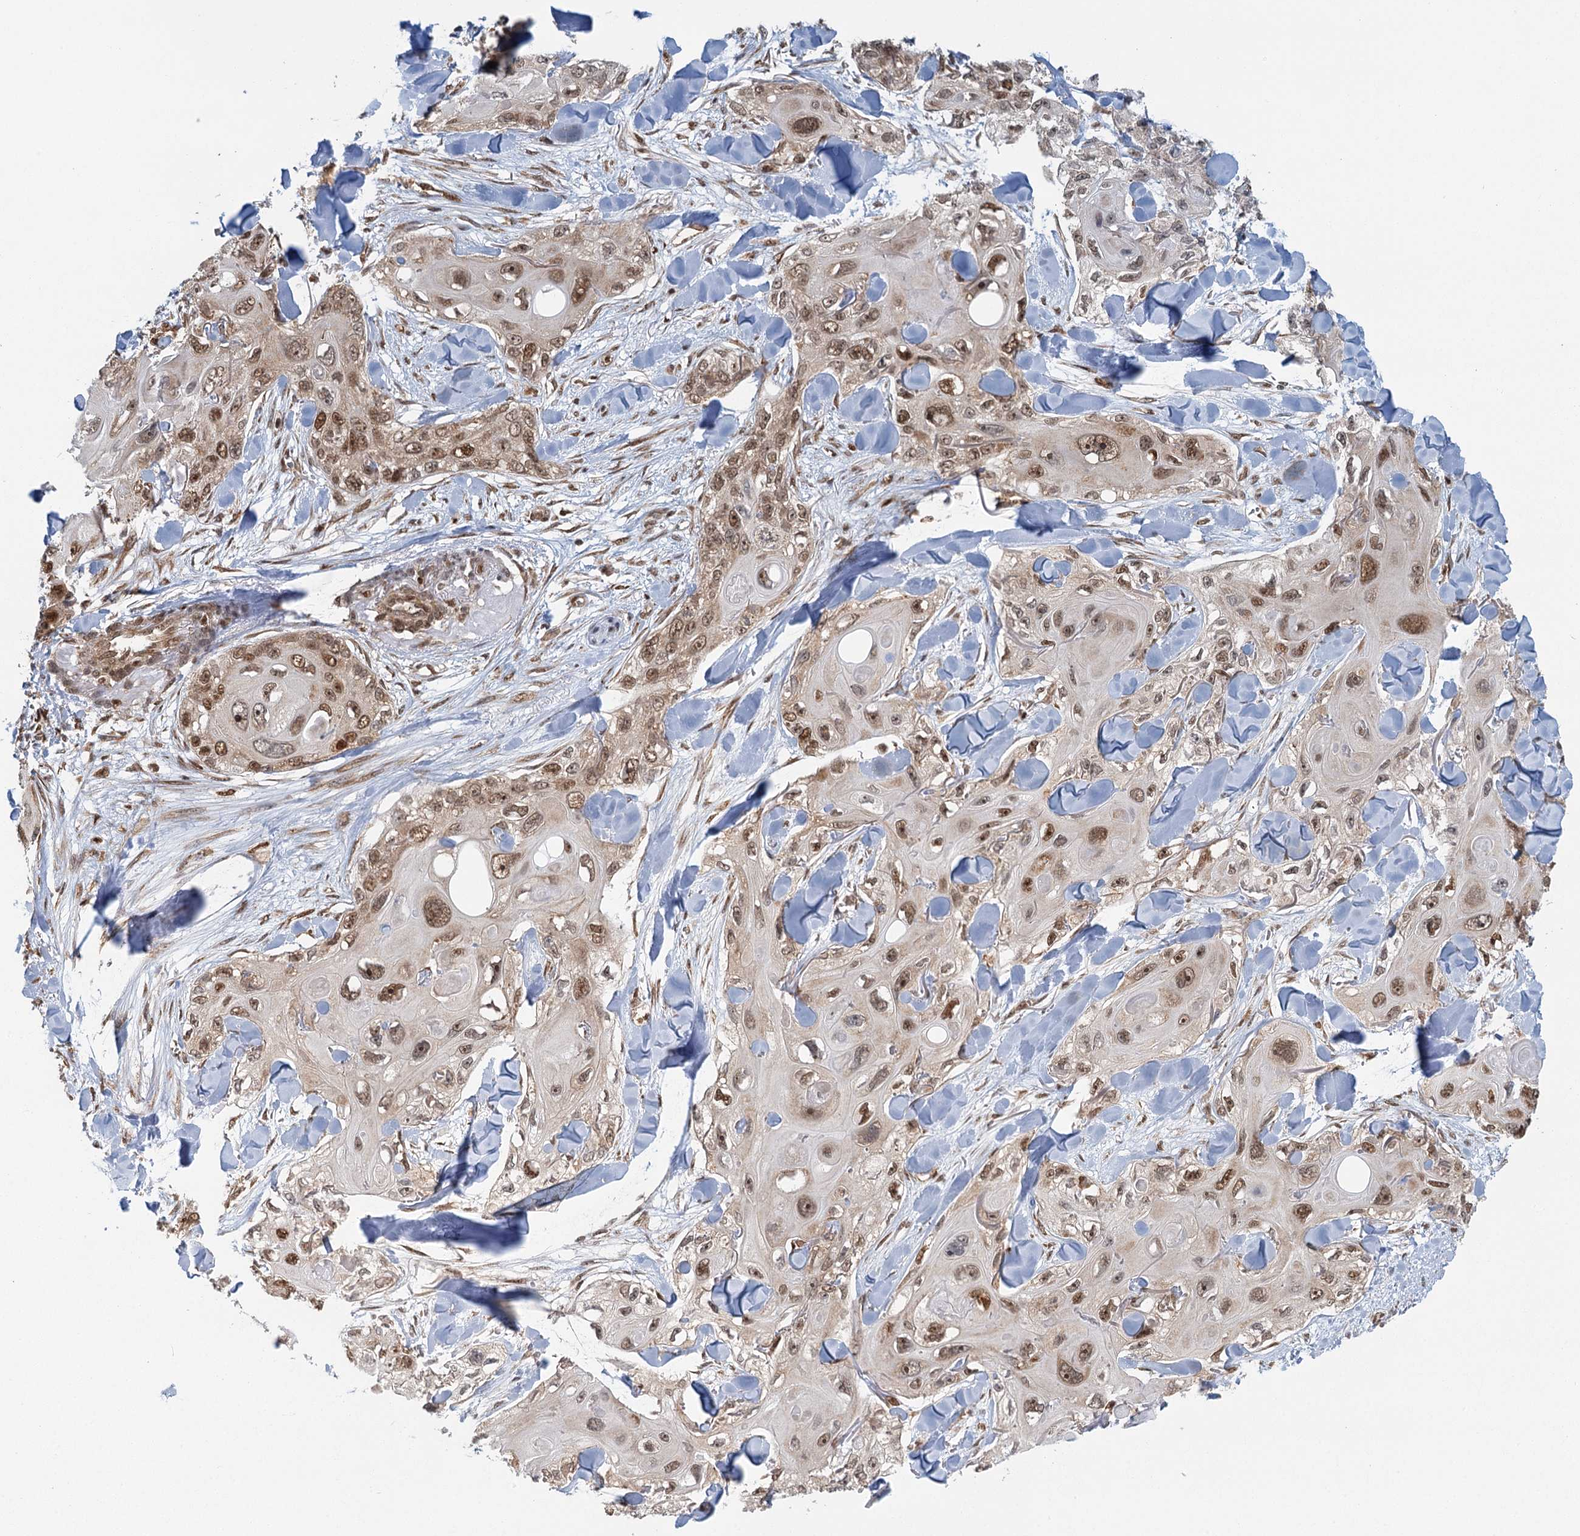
{"staining": {"intensity": "strong", "quantity": ">75%", "location": "nuclear"}, "tissue": "skin cancer", "cell_type": "Tumor cells", "image_type": "cancer", "snomed": [{"axis": "morphology", "description": "Normal tissue, NOS"}, {"axis": "morphology", "description": "Squamous cell carcinoma, NOS"}, {"axis": "topography", "description": "Skin"}], "caption": "Human skin cancer stained with a protein marker shows strong staining in tumor cells.", "gene": "GPATCH11", "patient": {"sex": "male", "age": 72}}